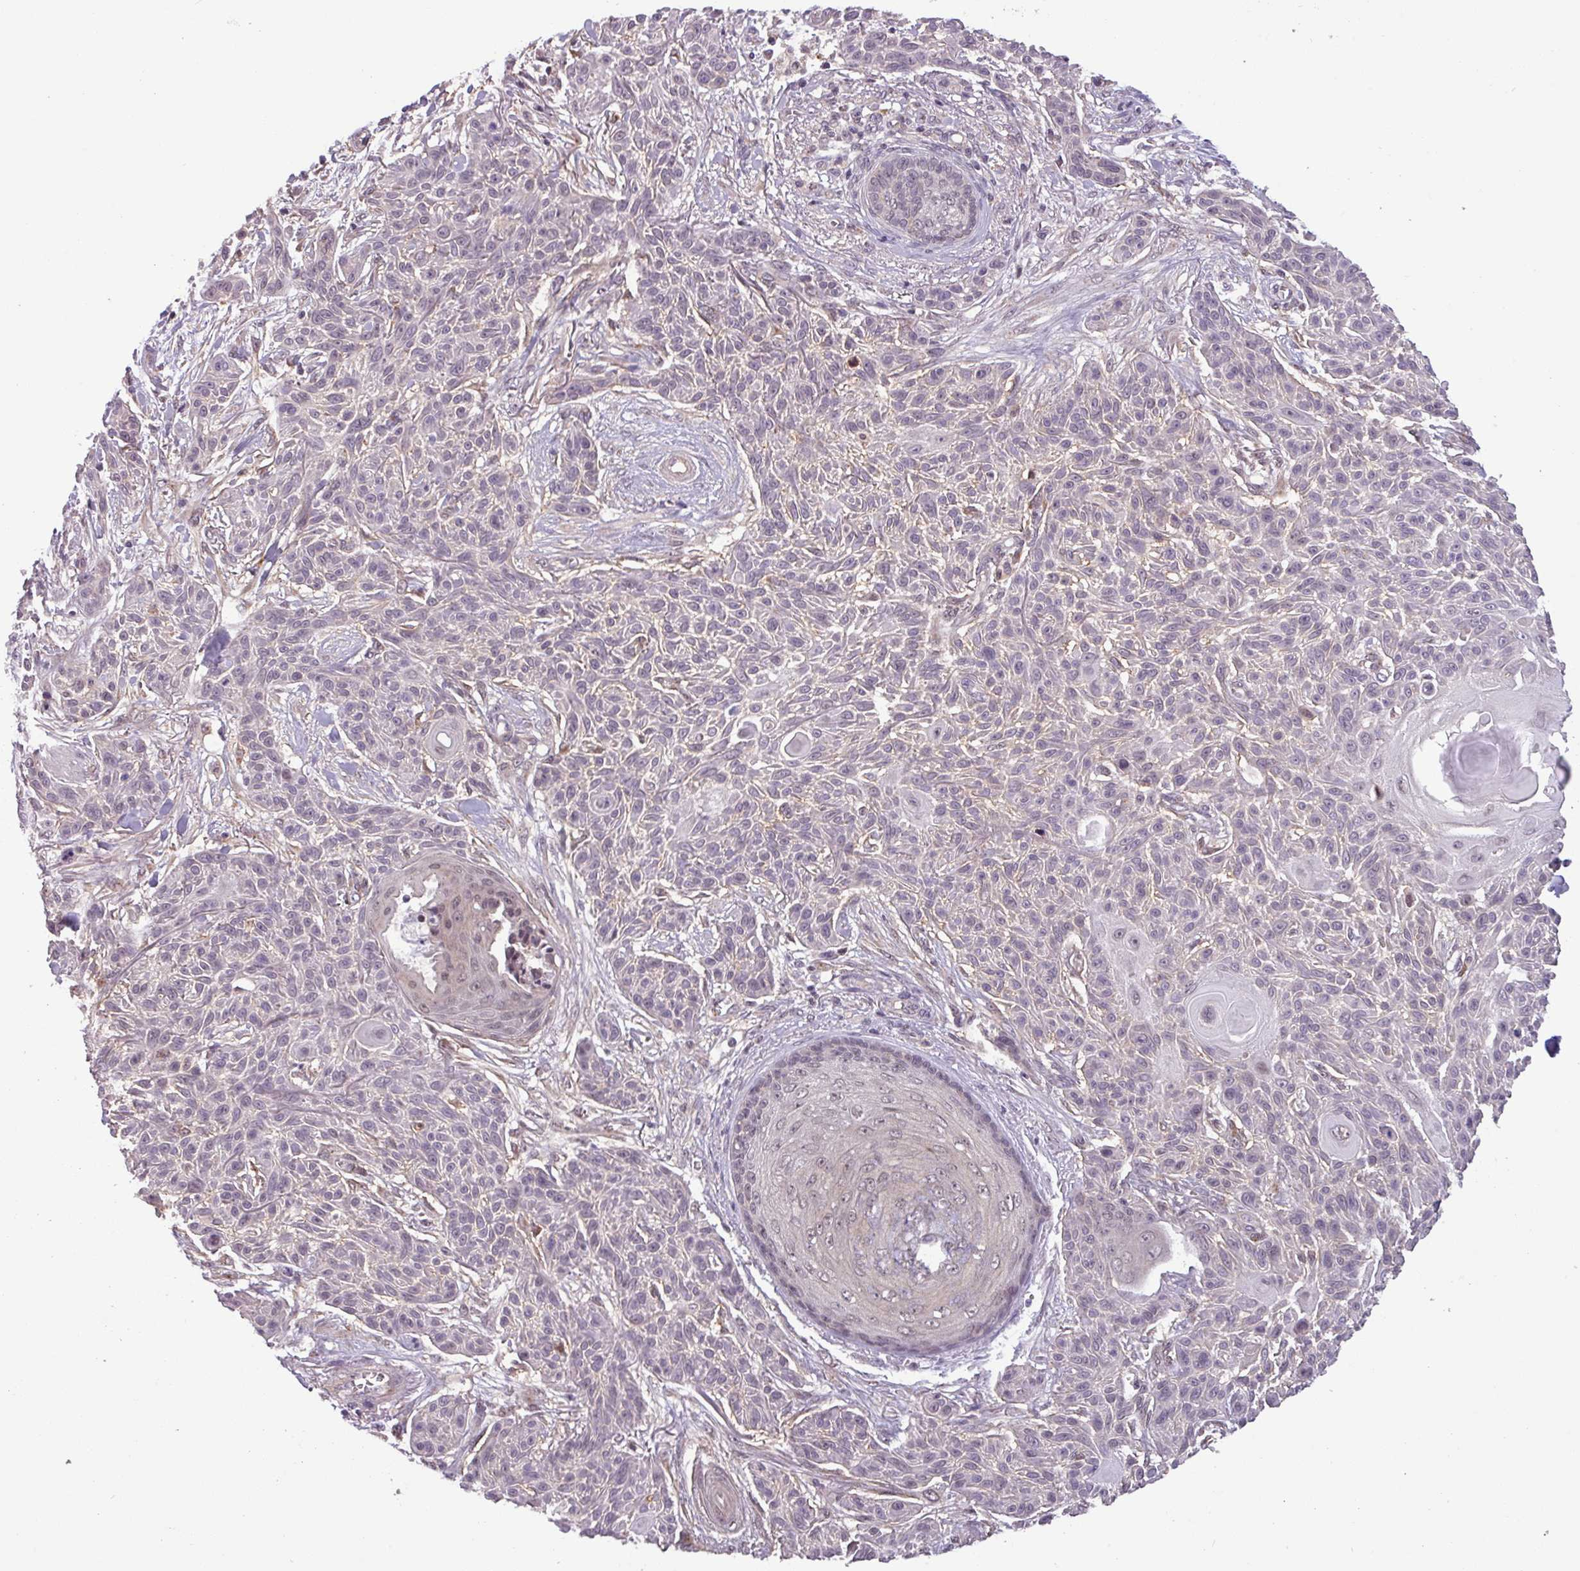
{"staining": {"intensity": "negative", "quantity": "none", "location": "none"}, "tissue": "skin cancer", "cell_type": "Tumor cells", "image_type": "cancer", "snomed": [{"axis": "morphology", "description": "Squamous cell carcinoma, NOS"}, {"axis": "topography", "description": "Skin"}], "caption": "A histopathology image of human squamous cell carcinoma (skin) is negative for staining in tumor cells.", "gene": "NPFFR1", "patient": {"sex": "male", "age": 86}}